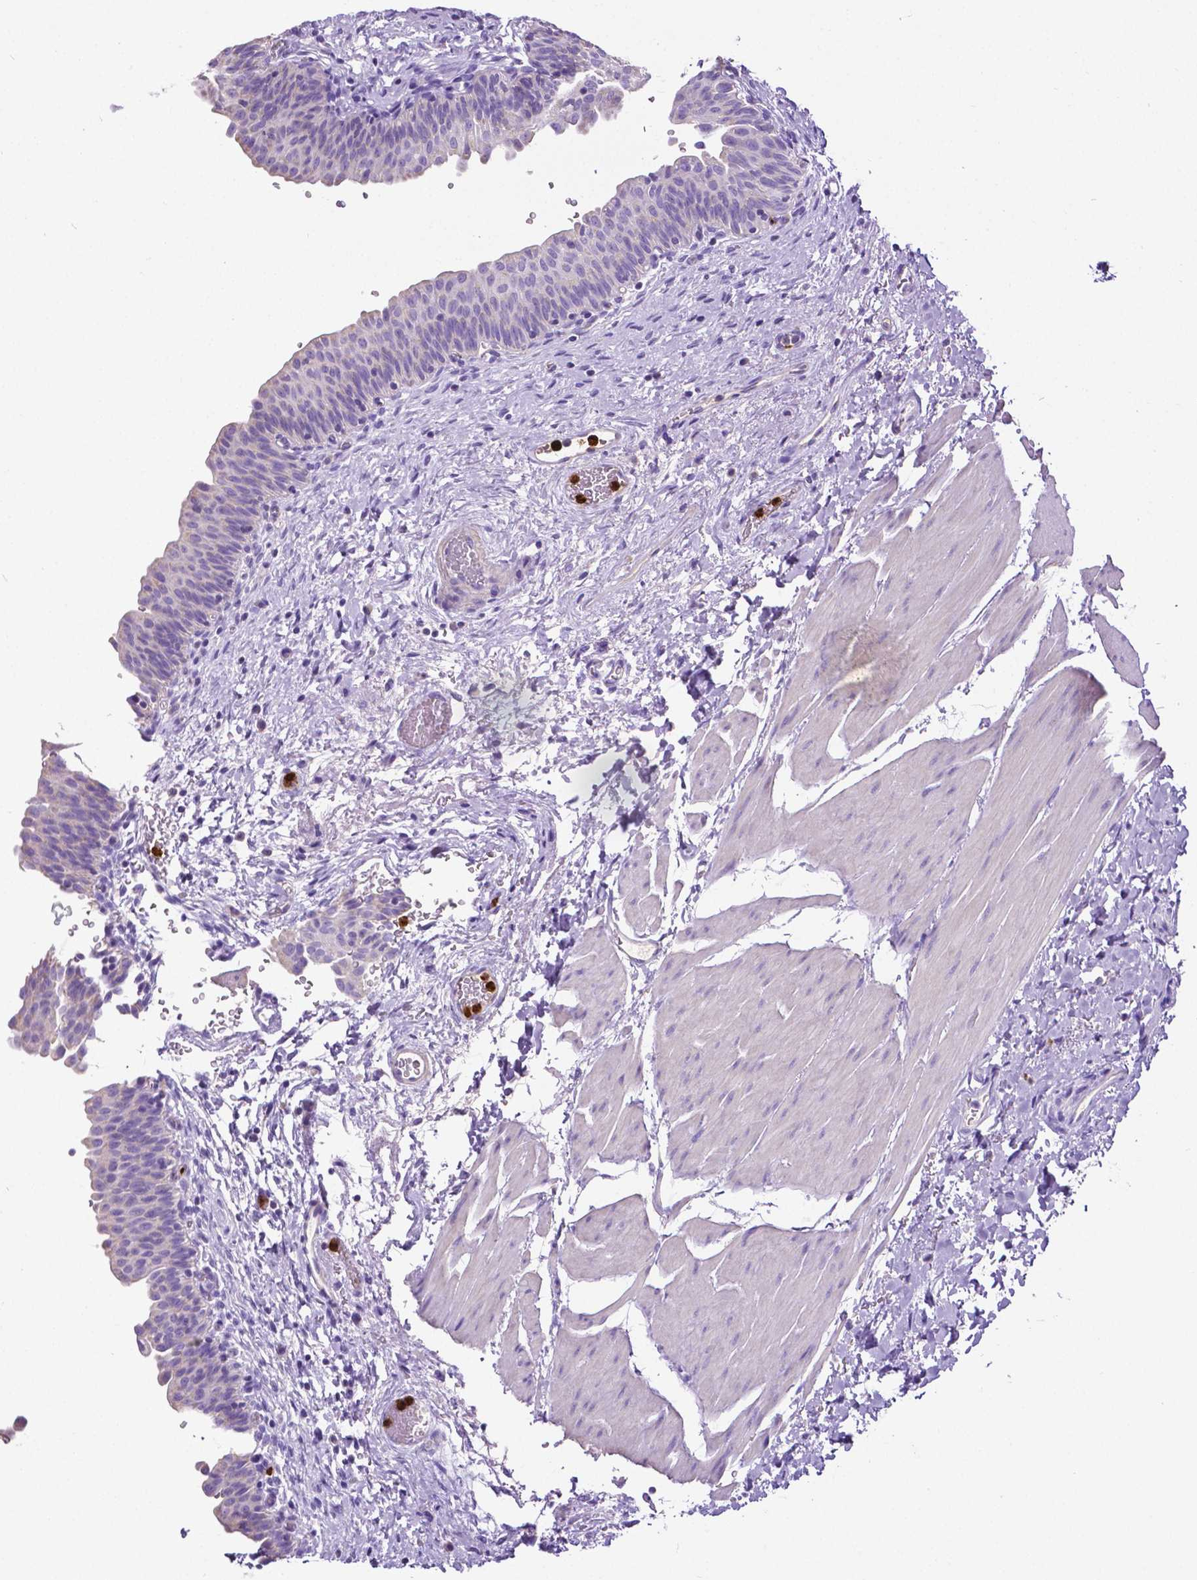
{"staining": {"intensity": "negative", "quantity": "none", "location": "none"}, "tissue": "urinary bladder", "cell_type": "Urothelial cells", "image_type": "normal", "snomed": [{"axis": "morphology", "description": "Normal tissue, NOS"}, {"axis": "topography", "description": "Urinary bladder"}], "caption": "Image shows no protein positivity in urothelial cells of benign urinary bladder. (Brightfield microscopy of DAB immunohistochemistry at high magnification).", "gene": "MMP9", "patient": {"sex": "male", "age": 56}}